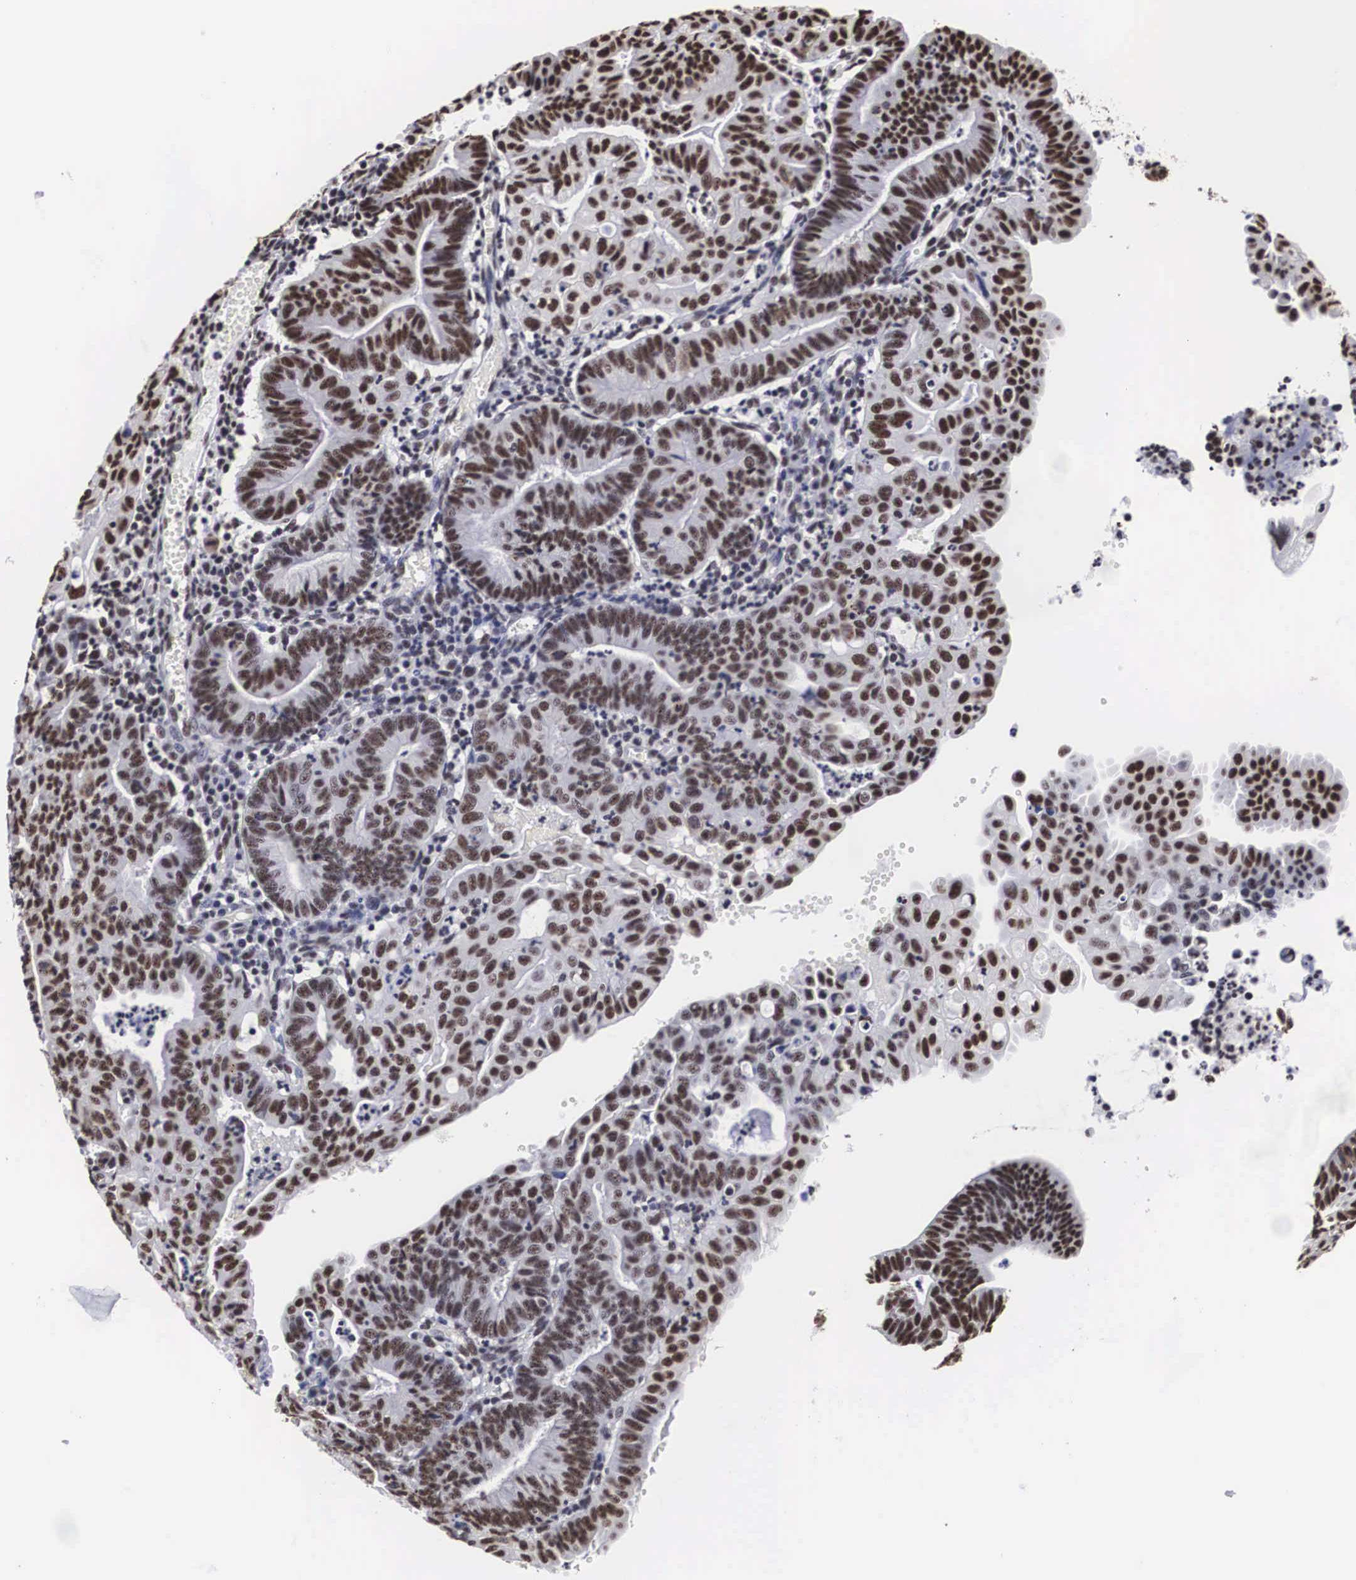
{"staining": {"intensity": "moderate", "quantity": ">75%", "location": "nuclear"}, "tissue": "endometrial cancer", "cell_type": "Tumor cells", "image_type": "cancer", "snomed": [{"axis": "morphology", "description": "Adenocarcinoma, NOS"}, {"axis": "topography", "description": "Endometrium"}], "caption": "This micrograph exhibits endometrial adenocarcinoma stained with IHC to label a protein in brown. The nuclear of tumor cells show moderate positivity for the protein. Nuclei are counter-stained blue.", "gene": "ACIN1", "patient": {"sex": "female", "age": 60}}